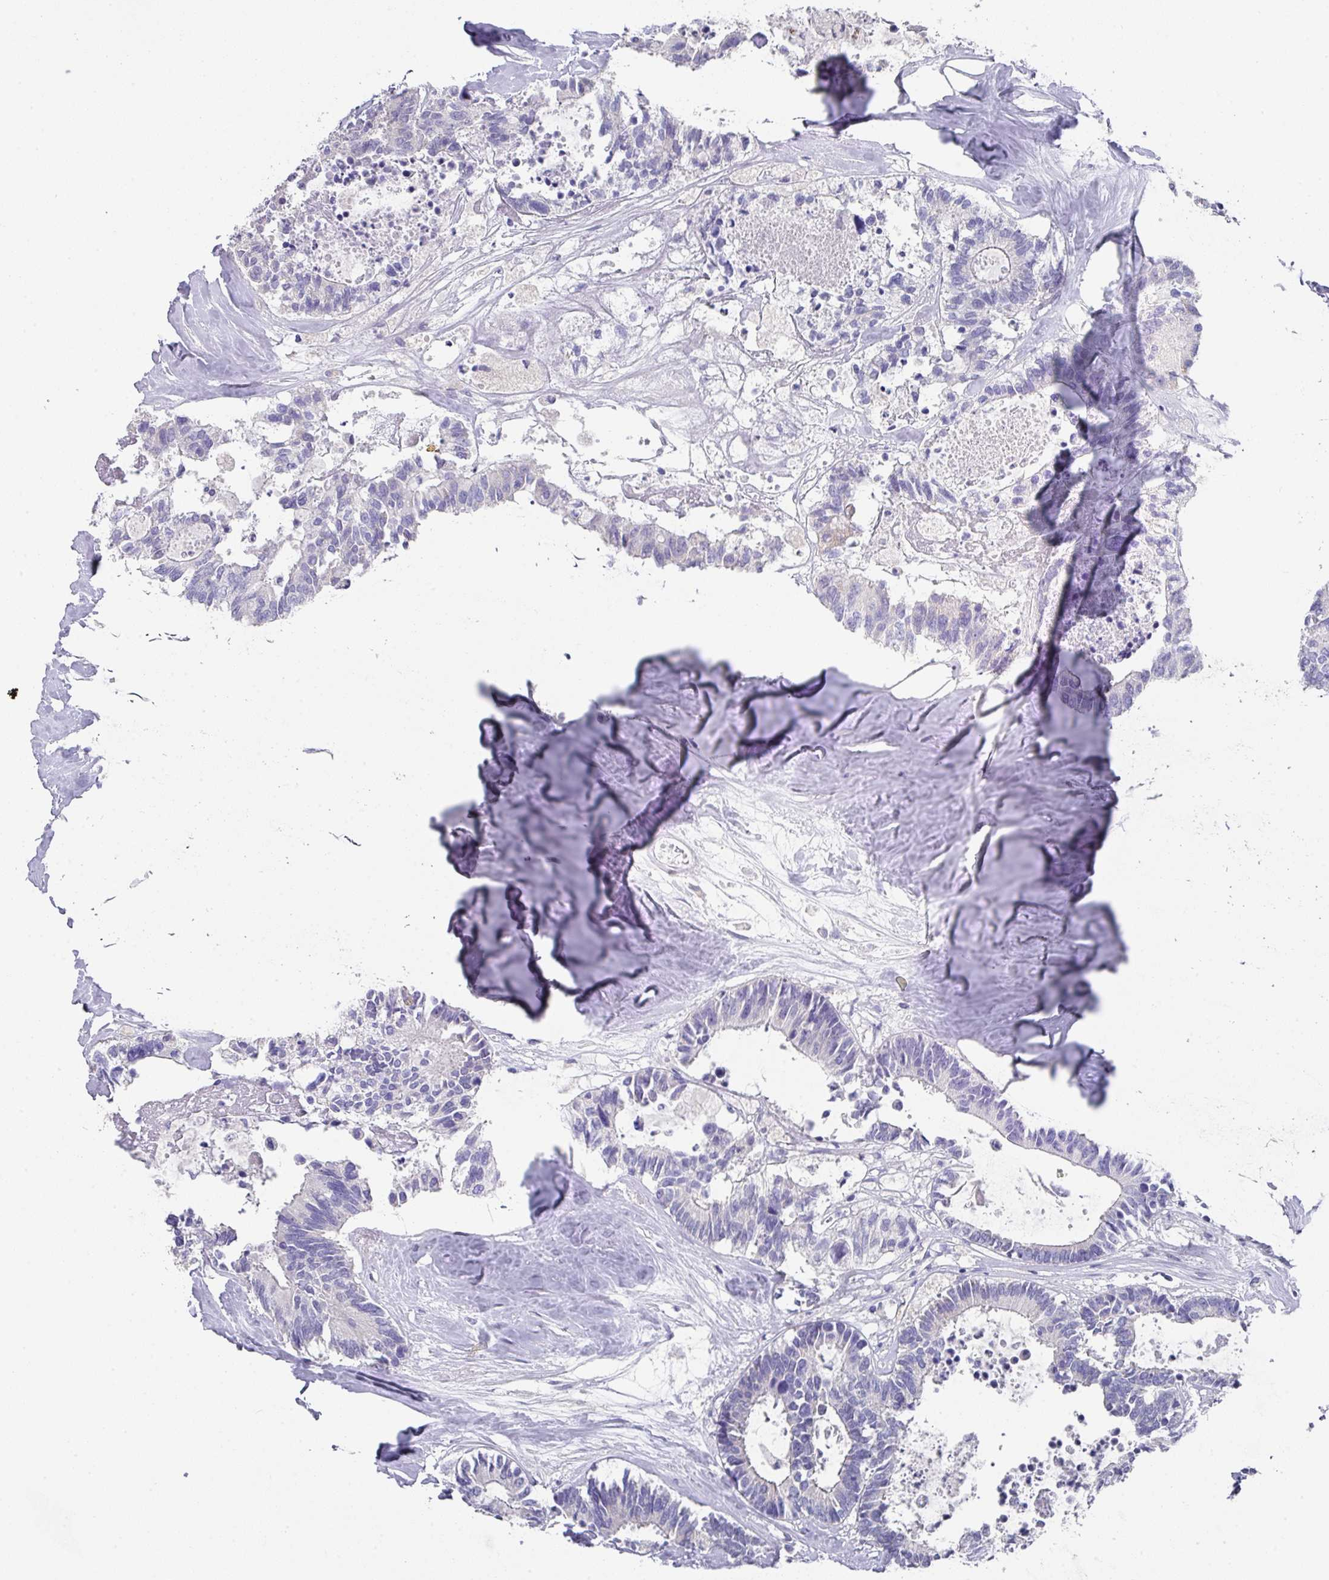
{"staining": {"intensity": "negative", "quantity": "none", "location": "none"}, "tissue": "colorectal cancer", "cell_type": "Tumor cells", "image_type": "cancer", "snomed": [{"axis": "morphology", "description": "Adenocarcinoma, NOS"}, {"axis": "topography", "description": "Colon"}, {"axis": "topography", "description": "Rectum"}], "caption": "Tumor cells show no significant protein positivity in colorectal cancer. (DAB (3,3'-diaminobenzidine) immunohistochemistry (IHC) with hematoxylin counter stain).", "gene": "DAZL", "patient": {"sex": "male", "age": 57}}